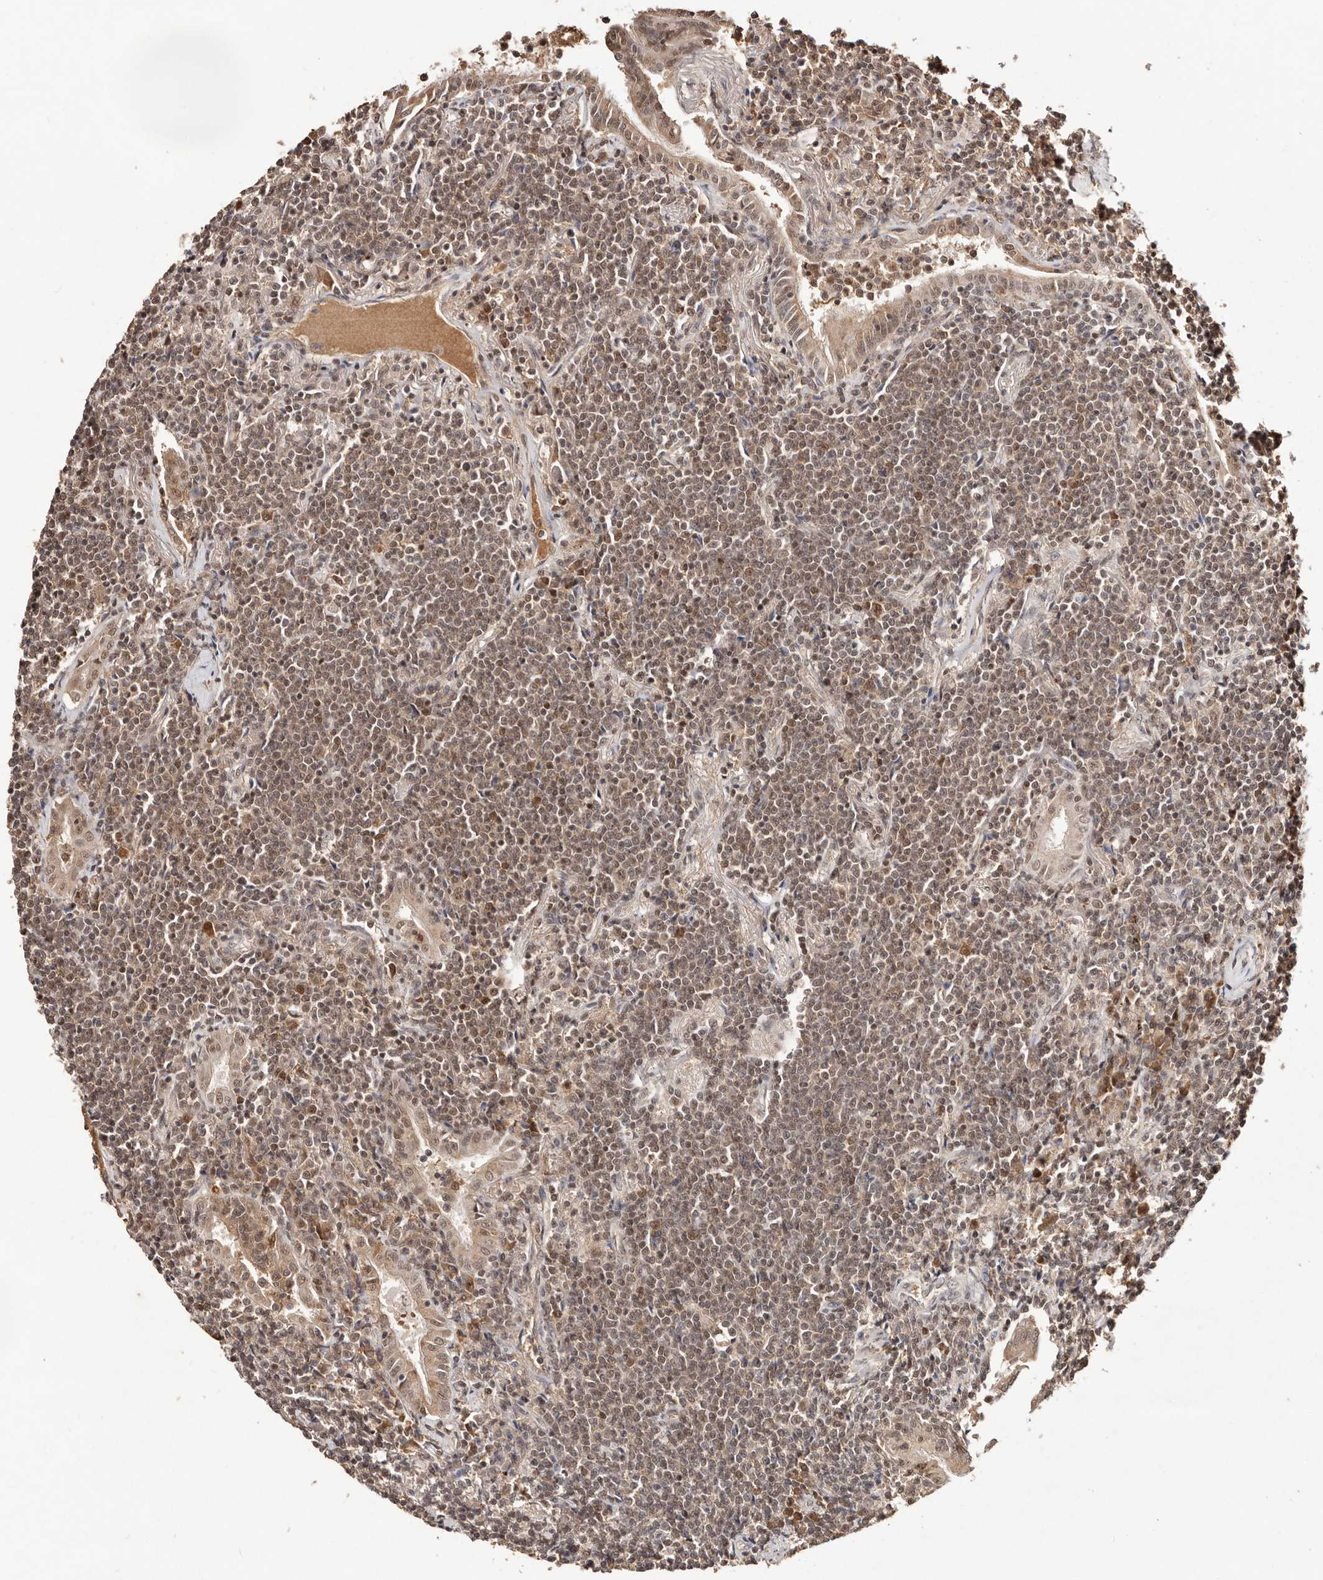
{"staining": {"intensity": "moderate", "quantity": ">75%", "location": "cytoplasmic/membranous,nuclear"}, "tissue": "lymphoma", "cell_type": "Tumor cells", "image_type": "cancer", "snomed": [{"axis": "morphology", "description": "Malignant lymphoma, non-Hodgkin's type, Low grade"}, {"axis": "topography", "description": "Lung"}], "caption": "The micrograph demonstrates staining of lymphoma, revealing moderate cytoplasmic/membranous and nuclear protein staining (brown color) within tumor cells. (DAB (3,3'-diaminobenzidine) IHC with brightfield microscopy, high magnification).", "gene": "BICRAL", "patient": {"sex": "female", "age": 71}}